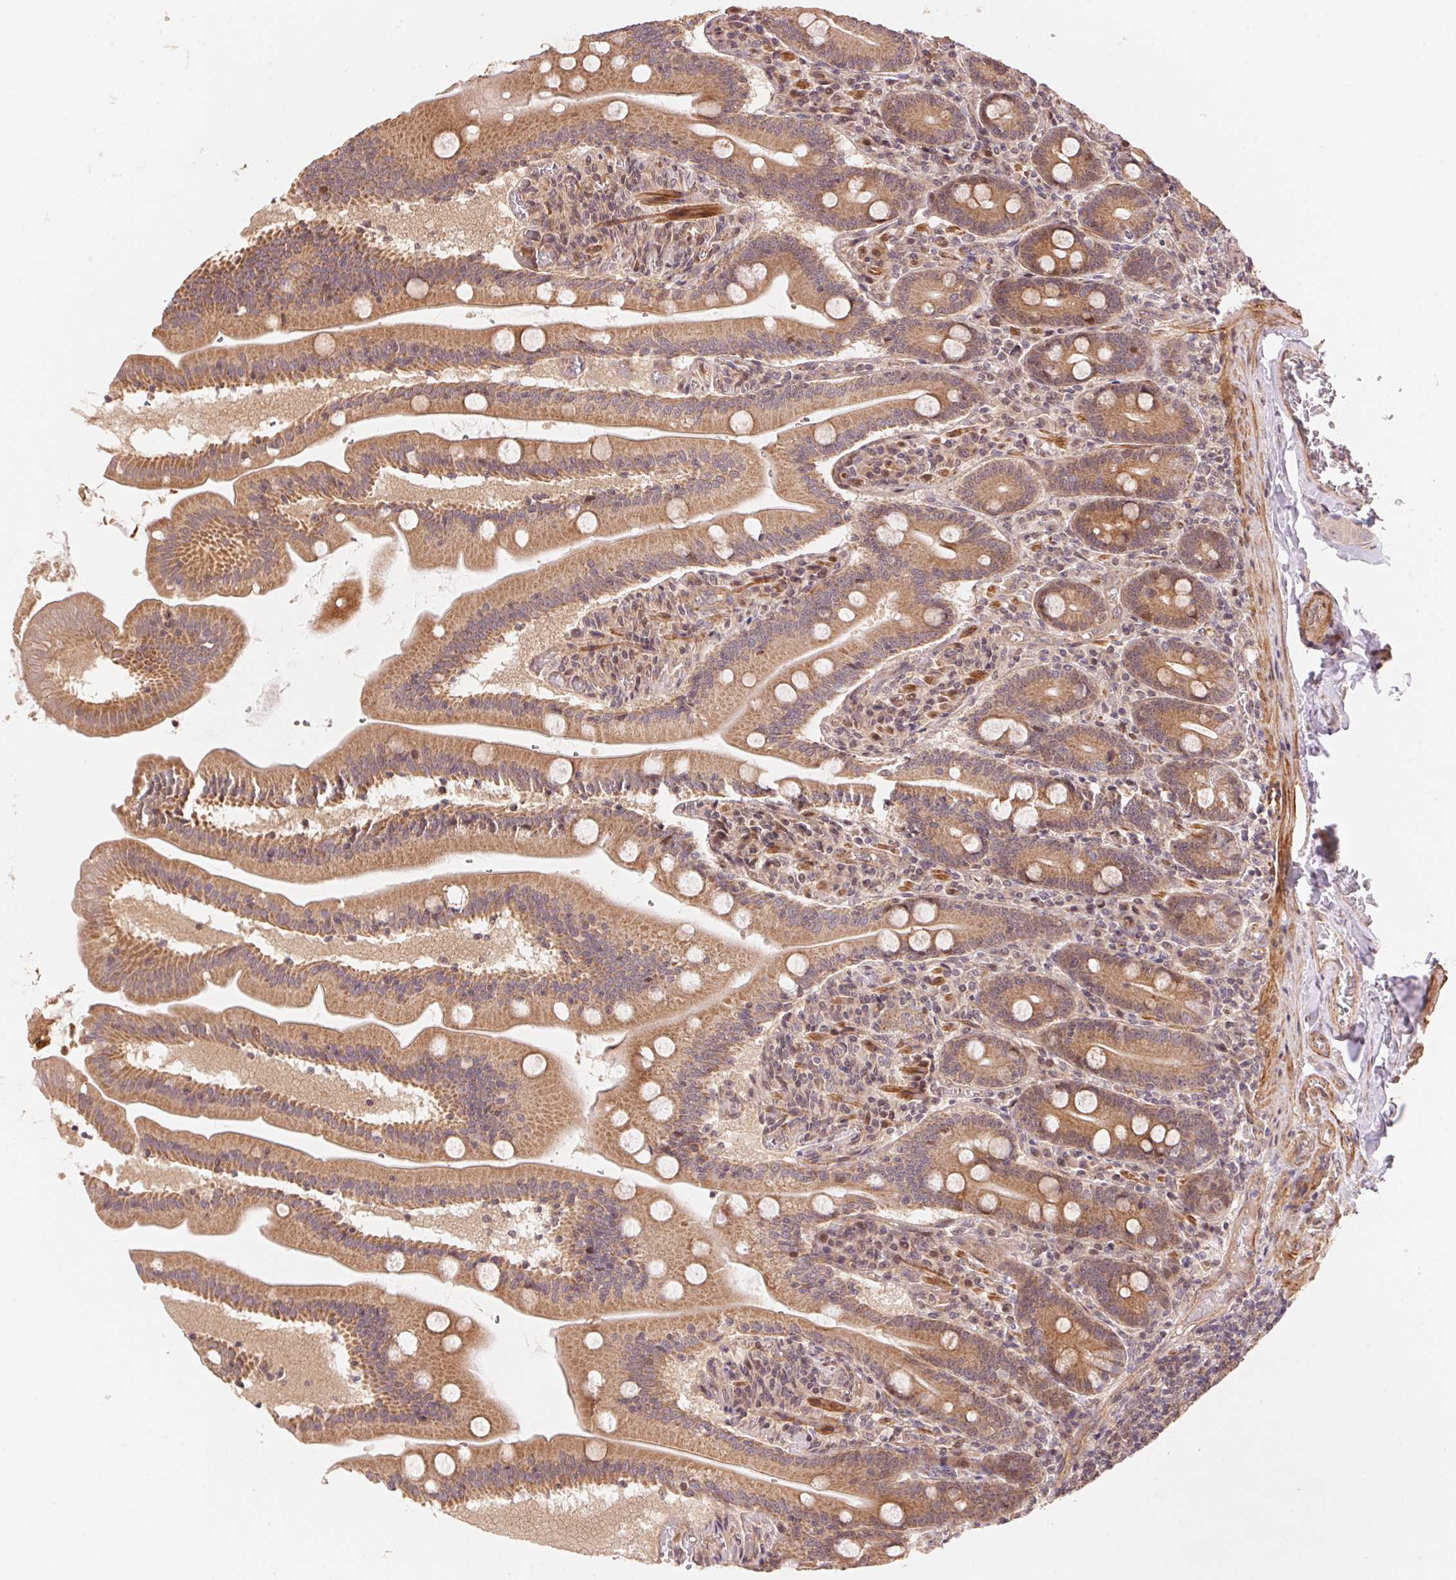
{"staining": {"intensity": "moderate", "quantity": ">75%", "location": "cytoplasmic/membranous"}, "tissue": "small intestine", "cell_type": "Glandular cells", "image_type": "normal", "snomed": [{"axis": "morphology", "description": "Normal tissue, NOS"}, {"axis": "topography", "description": "Small intestine"}], "caption": "Protein expression analysis of normal small intestine demonstrates moderate cytoplasmic/membranous expression in approximately >75% of glandular cells.", "gene": "TNIP2", "patient": {"sex": "male", "age": 37}}